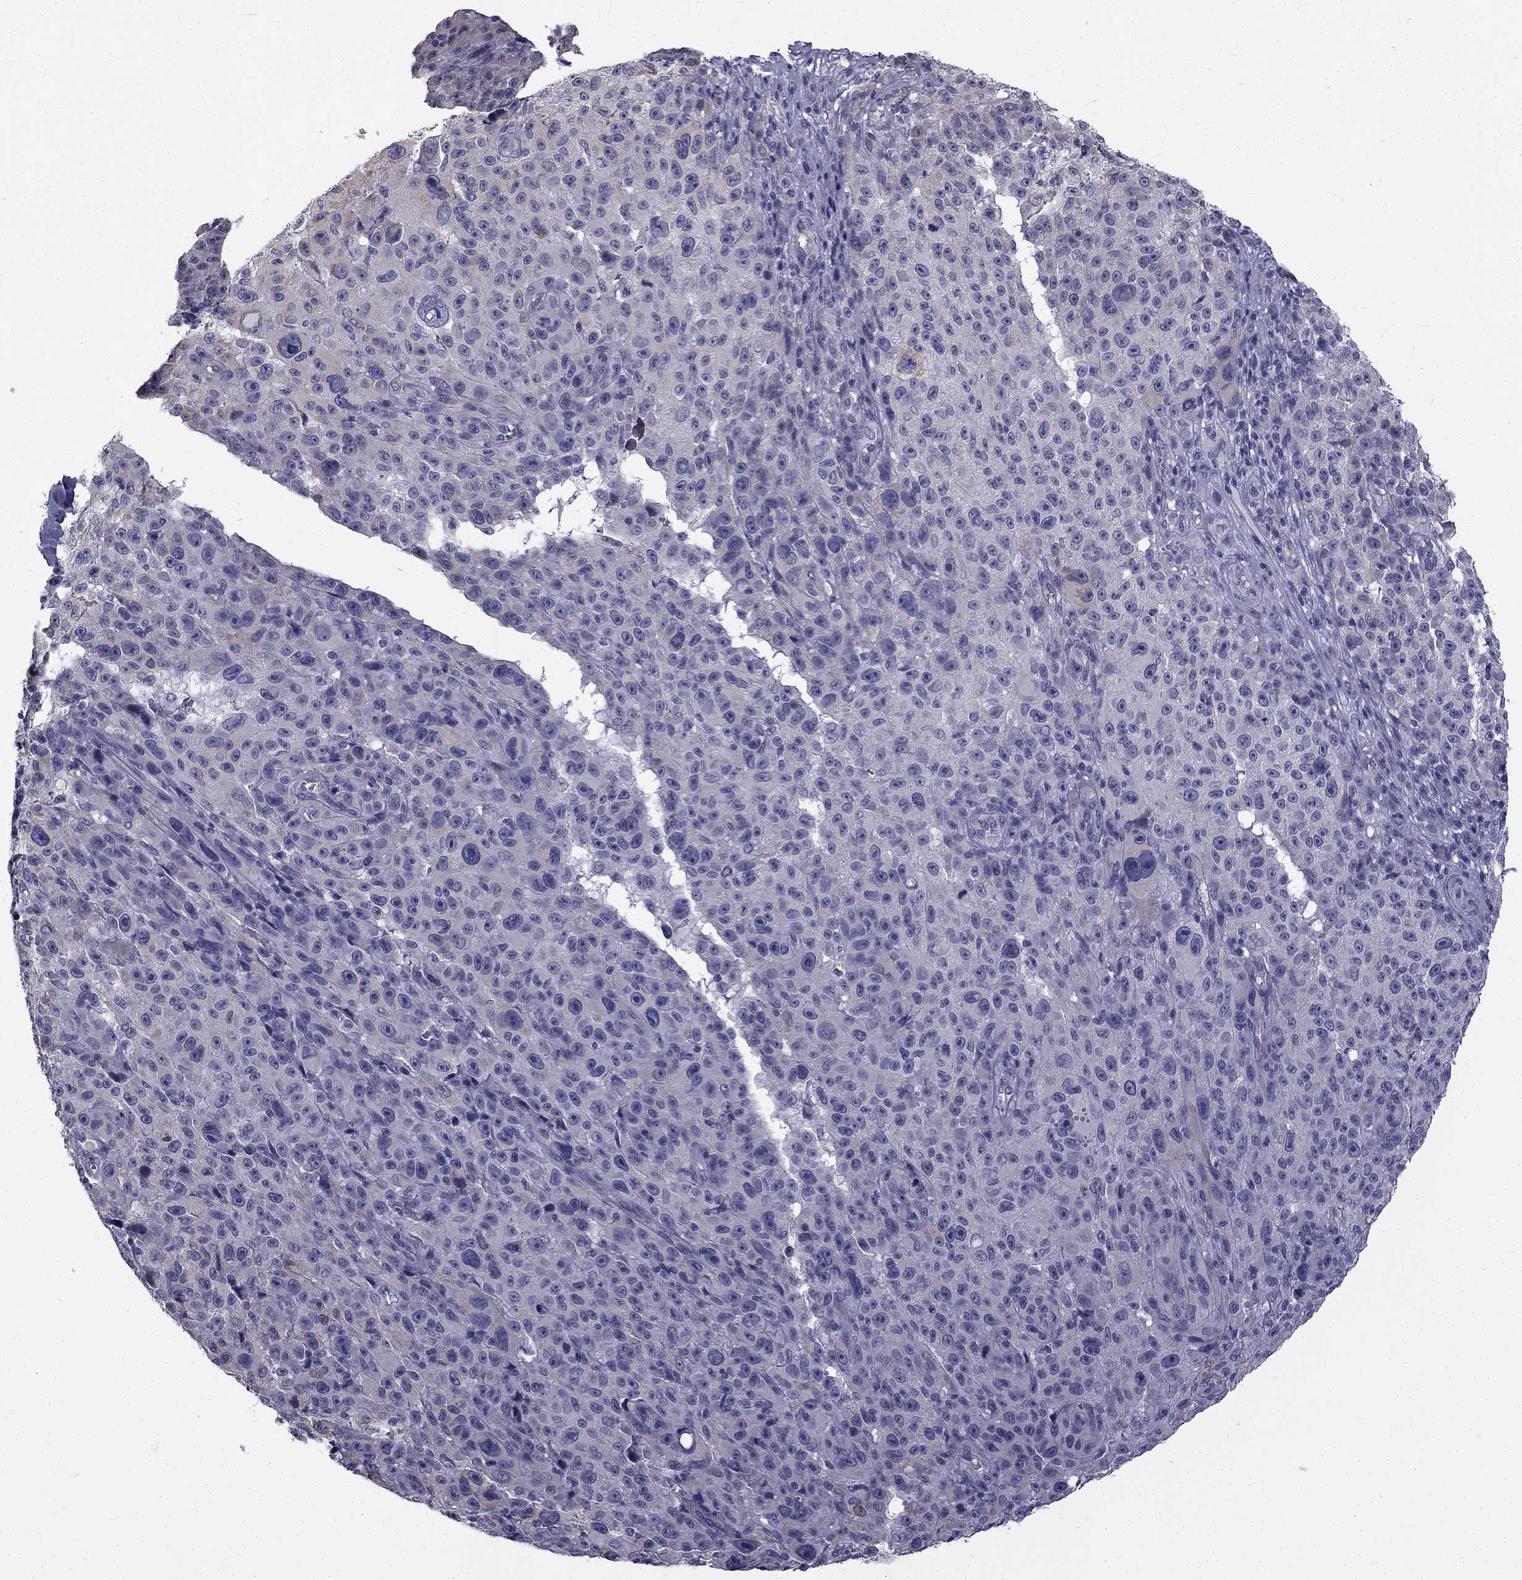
{"staining": {"intensity": "negative", "quantity": "none", "location": "none"}, "tissue": "melanoma", "cell_type": "Tumor cells", "image_type": "cancer", "snomed": [{"axis": "morphology", "description": "Malignant melanoma, NOS"}, {"axis": "topography", "description": "Skin"}], "caption": "This is an immunohistochemistry (IHC) histopathology image of human malignant melanoma. There is no staining in tumor cells.", "gene": "CCDC40", "patient": {"sex": "female", "age": 82}}